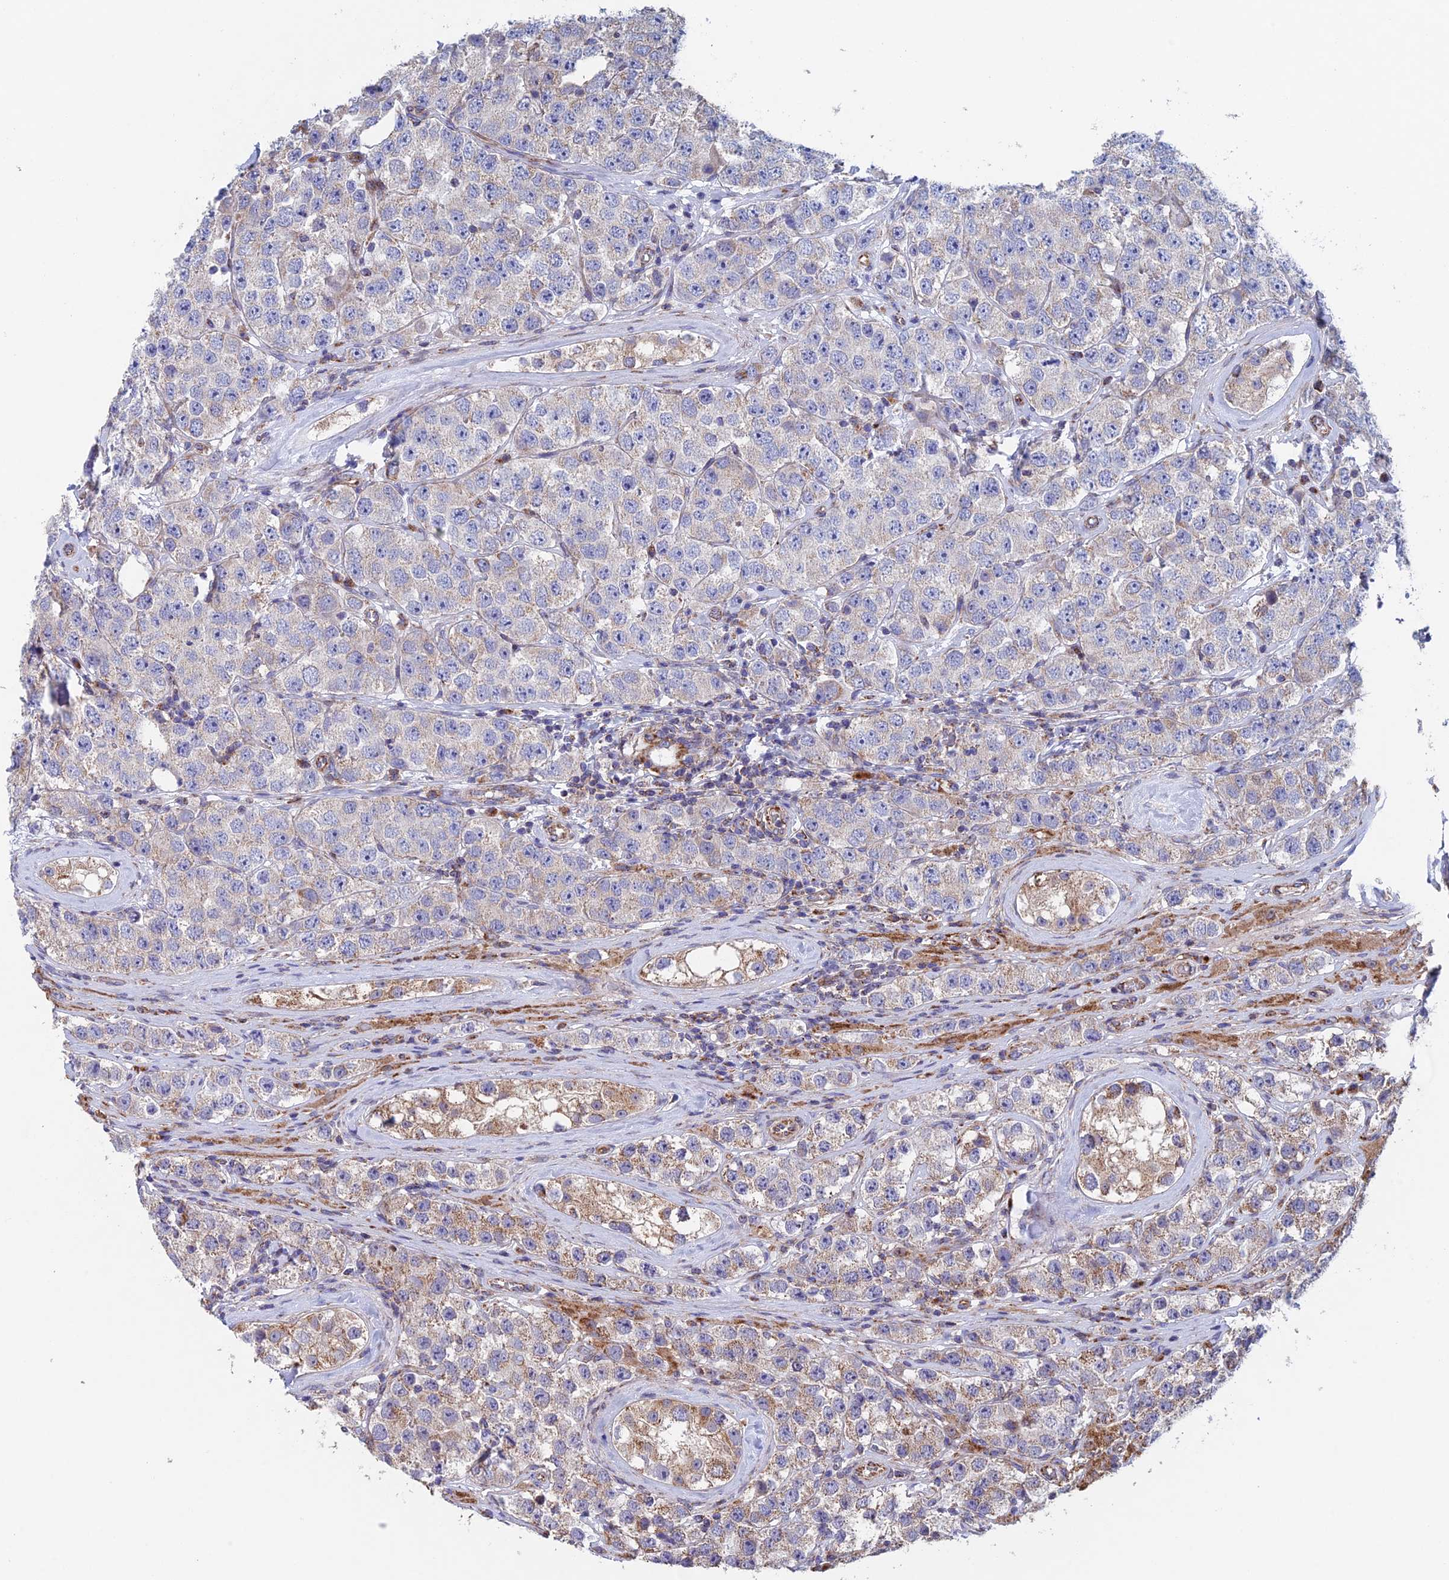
{"staining": {"intensity": "weak", "quantity": "<25%", "location": "cytoplasmic/membranous"}, "tissue": "testis cancer", "cell_type": "Tumor cells", "image_type": "cancer", "snomed": [{"axis": "morphology", "description": "Seminoma, NOS"}, {"axis": "topography", "description": "Testis"}], "caption": "IHC micrograph of neoplastic tissue: seminoma (testis) stained with DAB (3,3'-diaminobenzidine) shows no significant protein staining in tumor cells.", "gene": "MRPL1", "patient": {"sex": "male", "age": 28}}